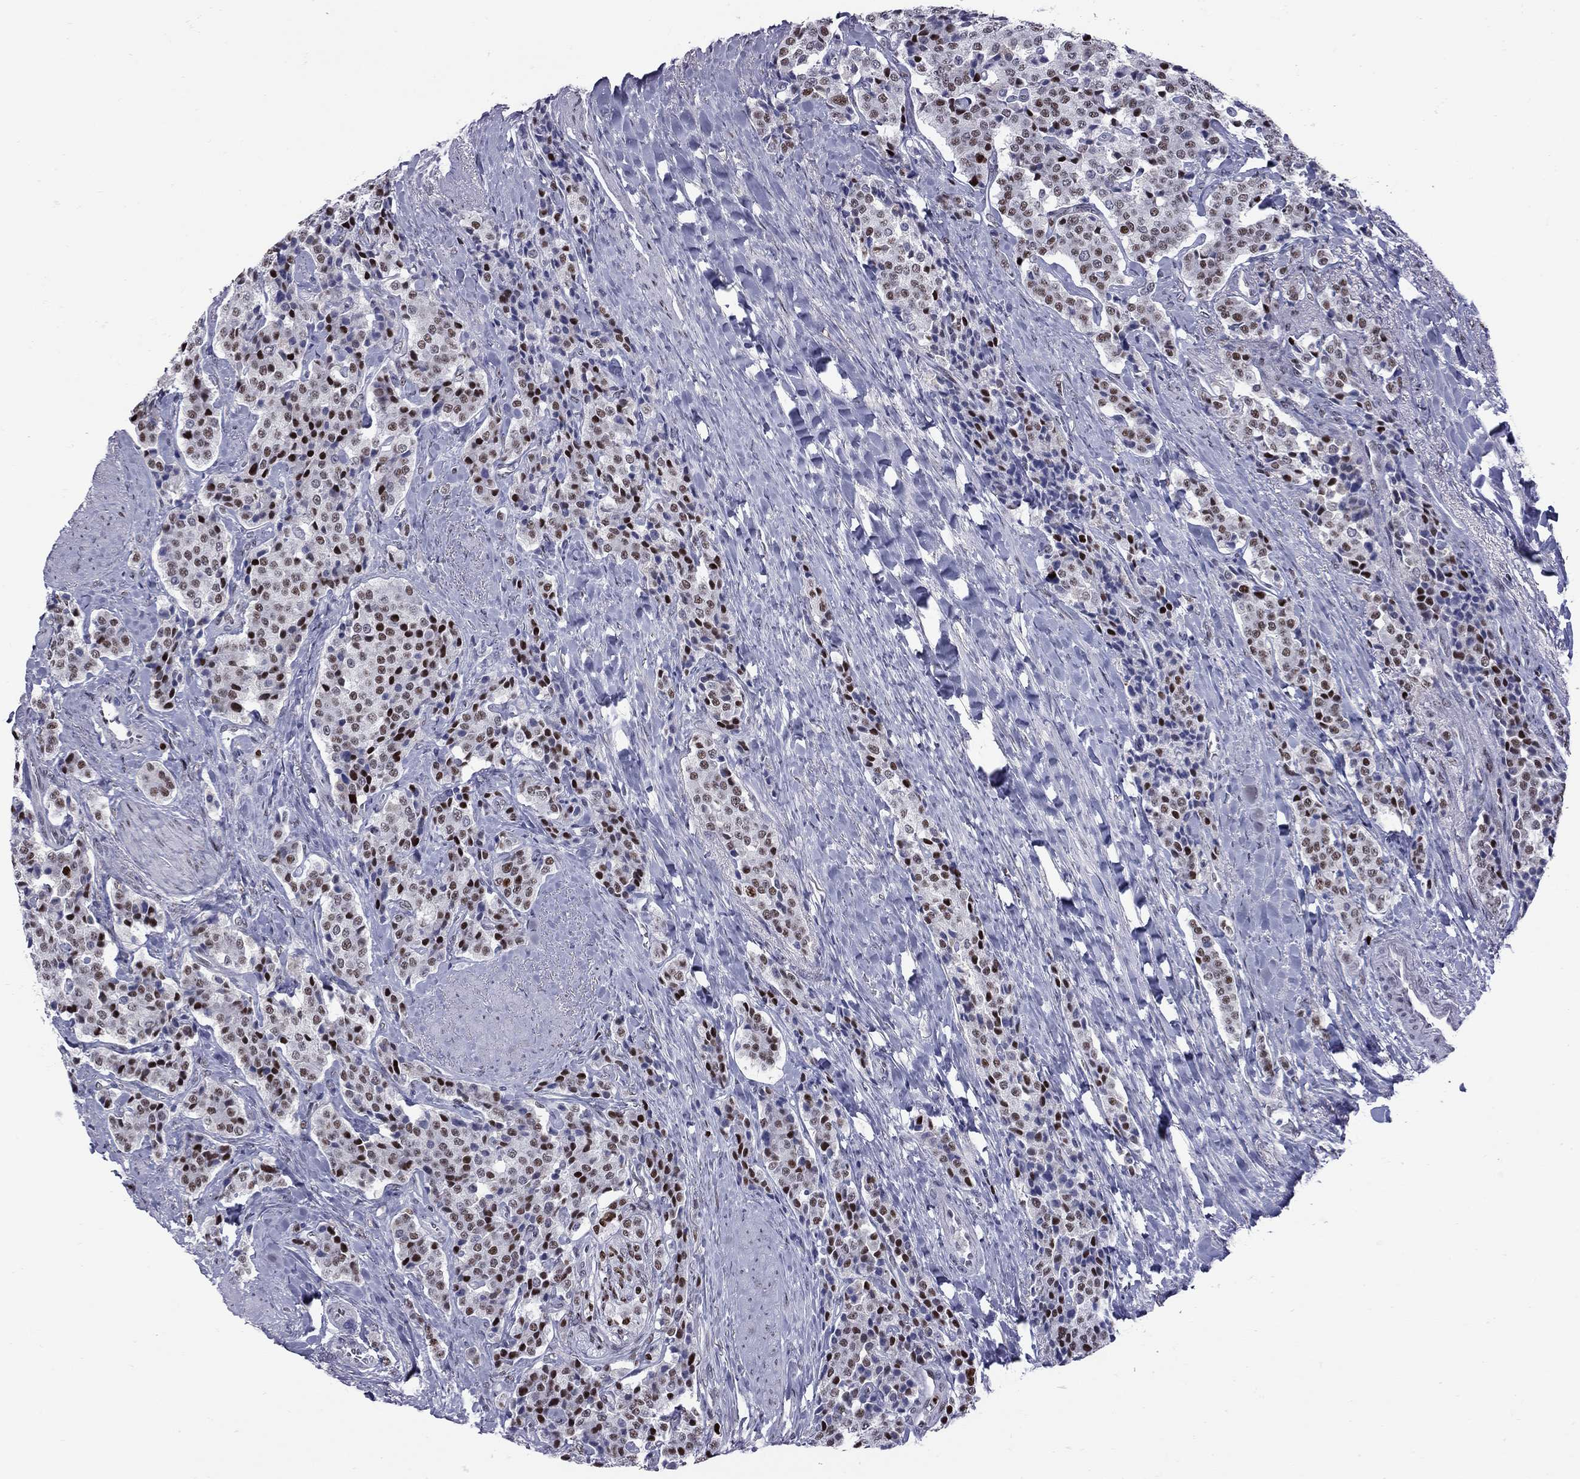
{"staining": {"intensity": "strong", "quantity": "25%-75%", "location": "nuclear"}, "tissue": "carcinoid", "cell_type": "Tumor cells", "image_type": "cancer", "snomed": [{"axis": "morphology", "description": "Carcinoid, malignant, NOS"}, {"axis": "topography", "description": "Small intestine"}], "caption": "A brown stain shows strong nuclear positivity of a protein in malignant carcinoid tumor cells.", "gene": "PCGF3", "patient": {"sex": "female", "age": 58}}